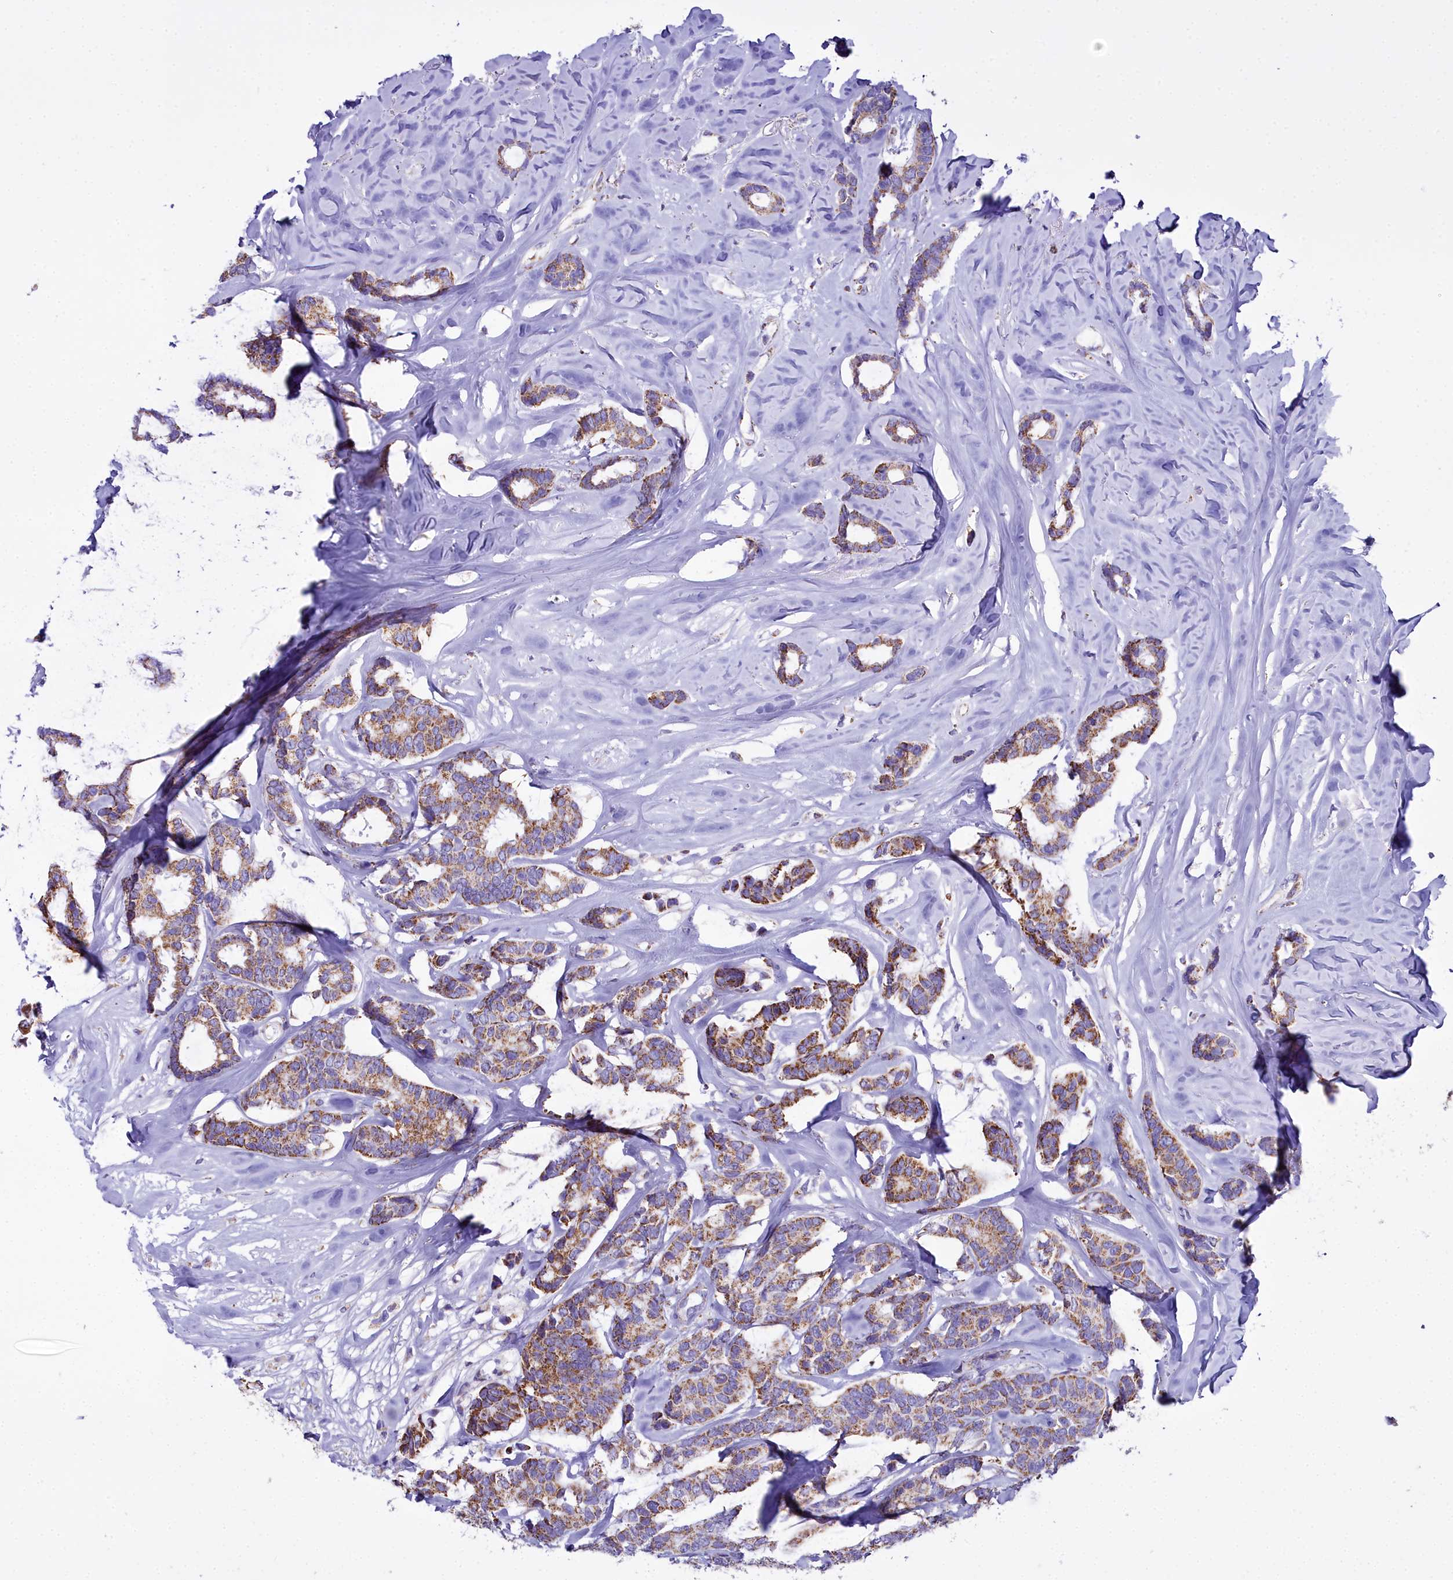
{"staining": {"intensity": "moderate", "quantity": ">75%", "location": "cytoplasmic/membranous"}, "tissue": "breast cancer", "cell_type": "Tumor cells", "image_type": "cancer", "snomed": [{"axis": "morphology", "description": "Duct carcinoma"}, {"axis": "topography", "description": "Breast"}], "caption": "Moderate cytoplasmic/membranous staining is identified in approximately >75% of tumor cells in breast cancer. The staining is performed using DAB brown chromogen to label protein expression. The nuclei are counter-stained blue using hematoxylin.", "gene": "WDFY3", "patient": {"sex": "female", "age": 87}}